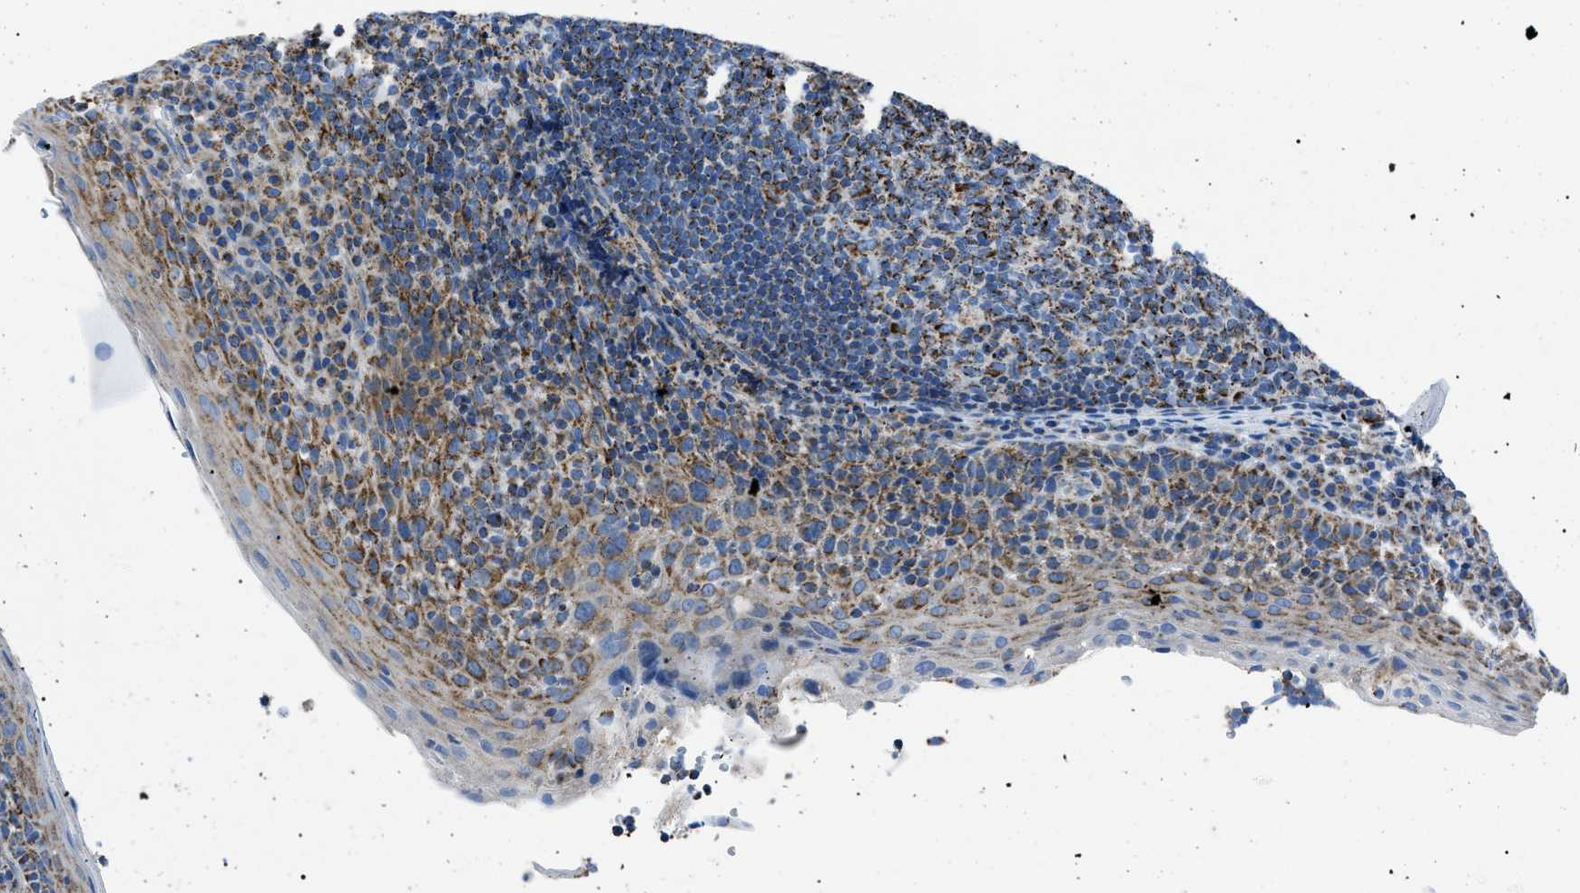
{"staining": {"intensity": "strong", "quantity": "25%-75%", "location": "cytoplasmic/membranous"}, "tissue": "tonsil", "cell_type": "Germinal center cells", "image_type": "normal", "snomed": [{"axis": "morphology", "description": "Normal tissue, NOS"}, {"axis": "topography", "description": "Tonsil"}], "caption": "Benign tonsil was stained to show a protein in brown. There is high levels of strong cytoplasmic/membranous positivity in about 25%-75% of germinal center cells. (IHC, brightfield microscopy, high magnification).", "gene": "PHB2", "patient": {"sex": "male", "age": 17}}